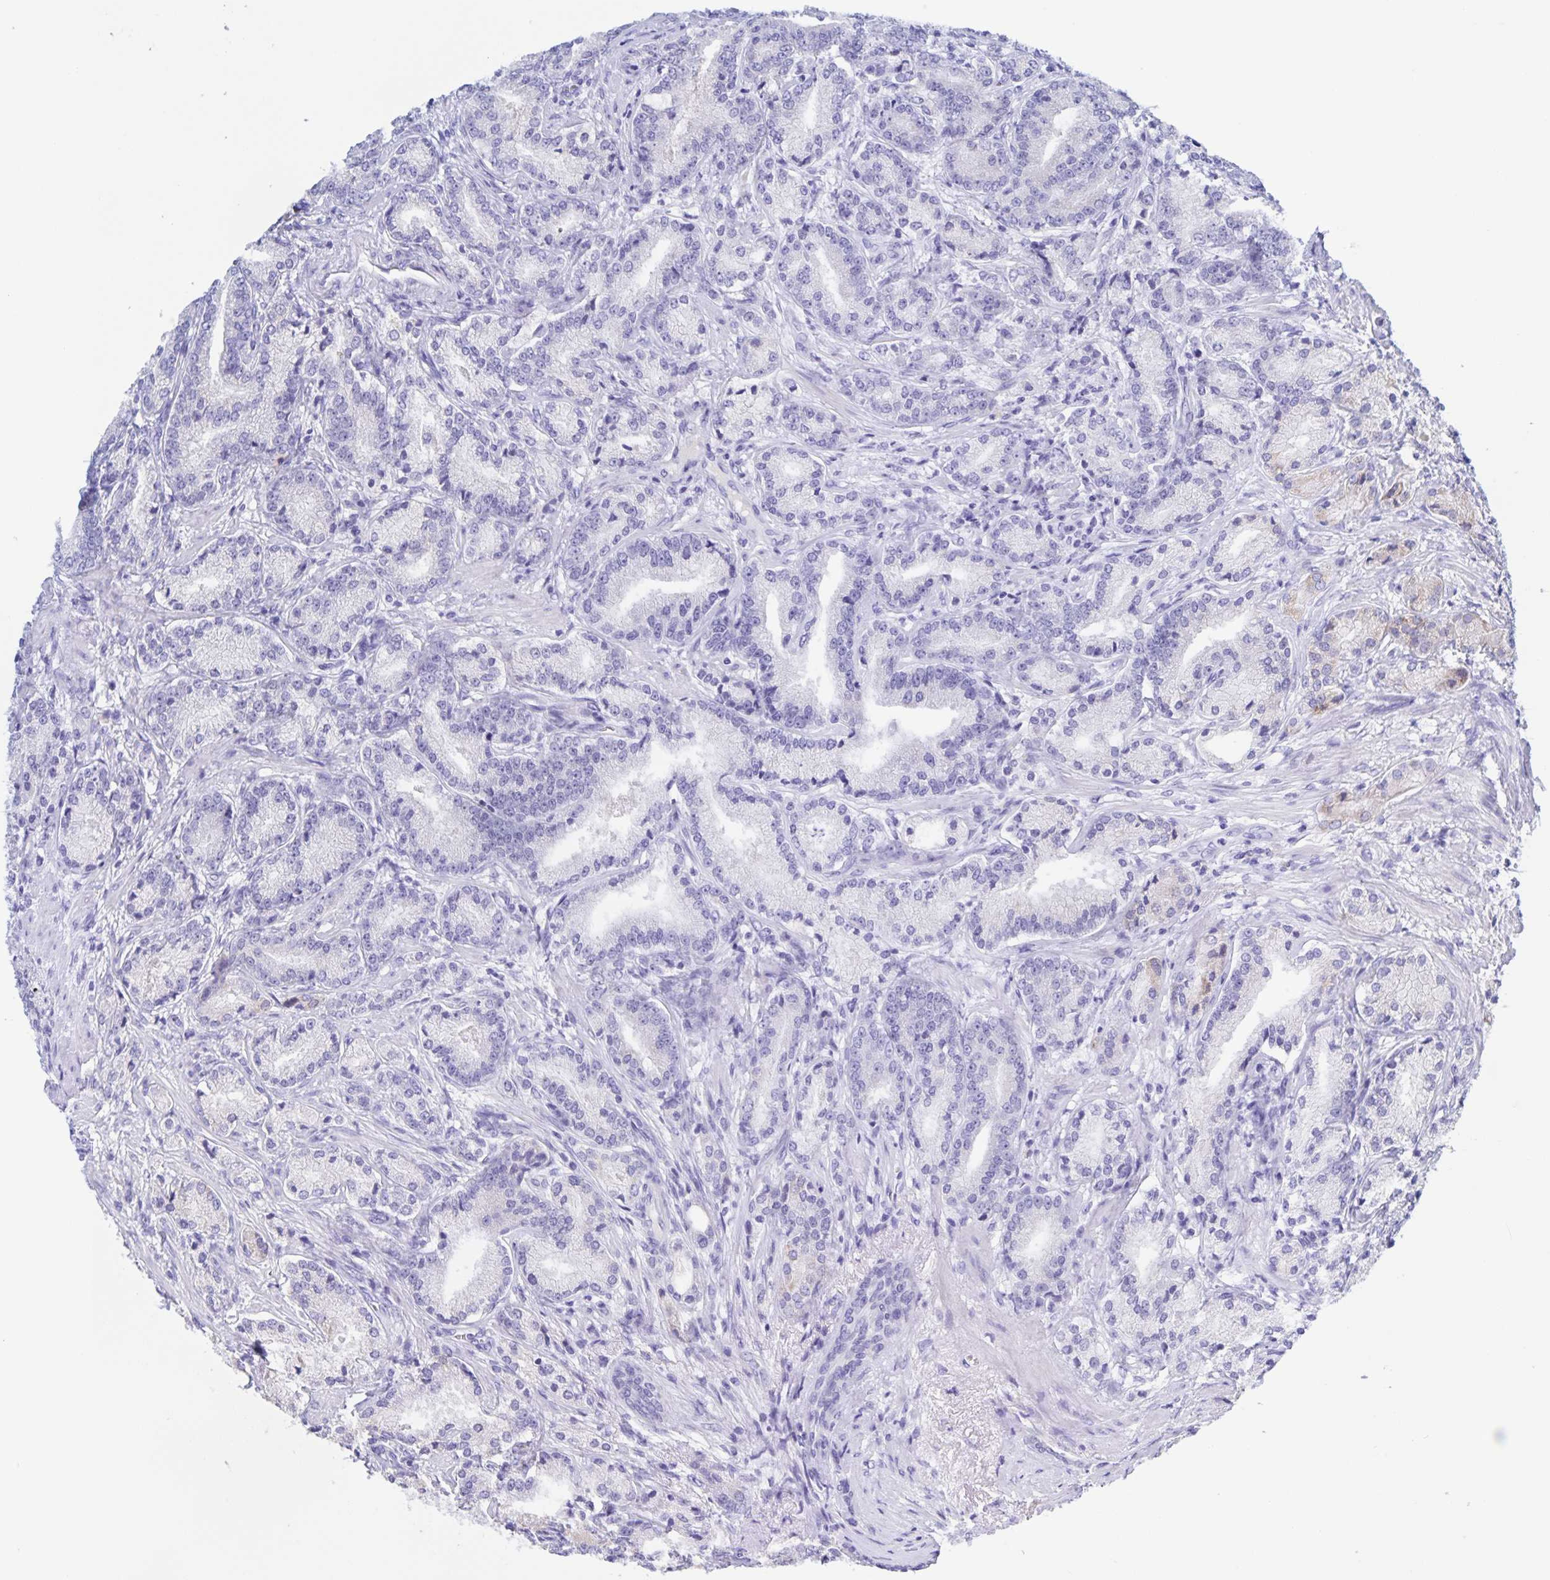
{"staining": {"intensity": "negative", "quantity": "none", "location": "none"}, "tissue": "prostate cancer", "cell_type": "Tumor cells", "image_type": "cancer", "snomed": [{"axis": "morphology", "description": "Adenocarcinoma, High grade"}, {"axis": "topography", "description": "Prostate and seminal vesicle, NOS"}], "caption": "This is an immunohistochemistry histopathology image of prostate cancer (high-grade adenocarcinoma). There is no expression in tumor cells.", "gene": "CATSPER4", "patient": {"sex": "male", "age": 61}}